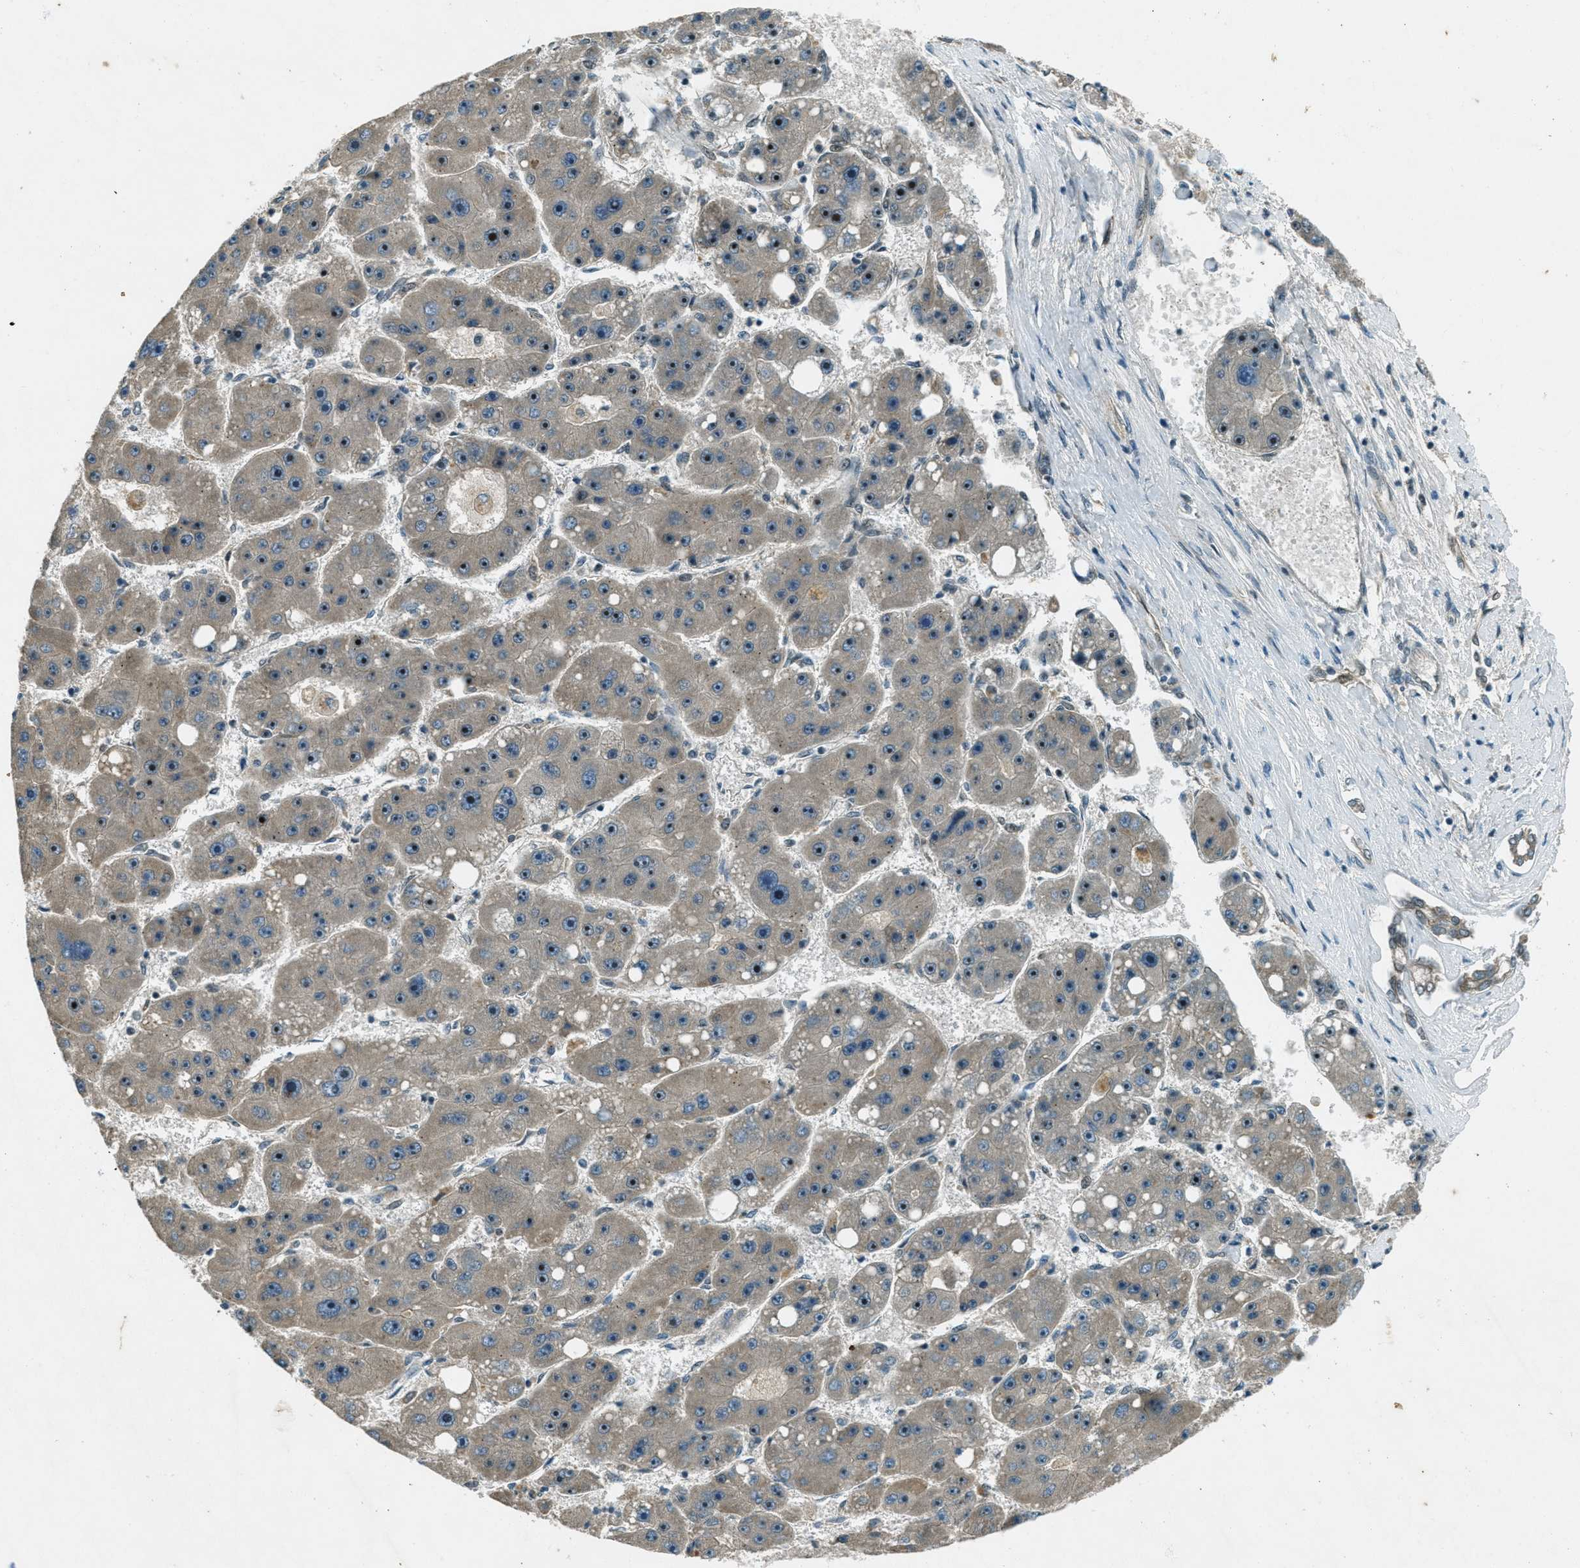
{"staining": {"intensity": "moderate", "quantity": "25%-75%", "location": "nuclear"}, "tissue": "liver cancer", "cell_type": "Tumor cells", "image_type": "cancer", "snomed": [{"axis": "morphology", "description": "Carcinoma, Hepatocellular, NOS"}, {"axis": "topography", "description": "Liver"}], "caption": "Immunohistochemical staining of hepatocellular carcinoma (liver) shows medium levels of moderate nuclear protein staining in about 25%-75% of tumor cells. (brown staining indicates protein expression, while blue staining denotes nuclei).", "gene": "STK11", "patient": {"sex": "female", "age": 61}}